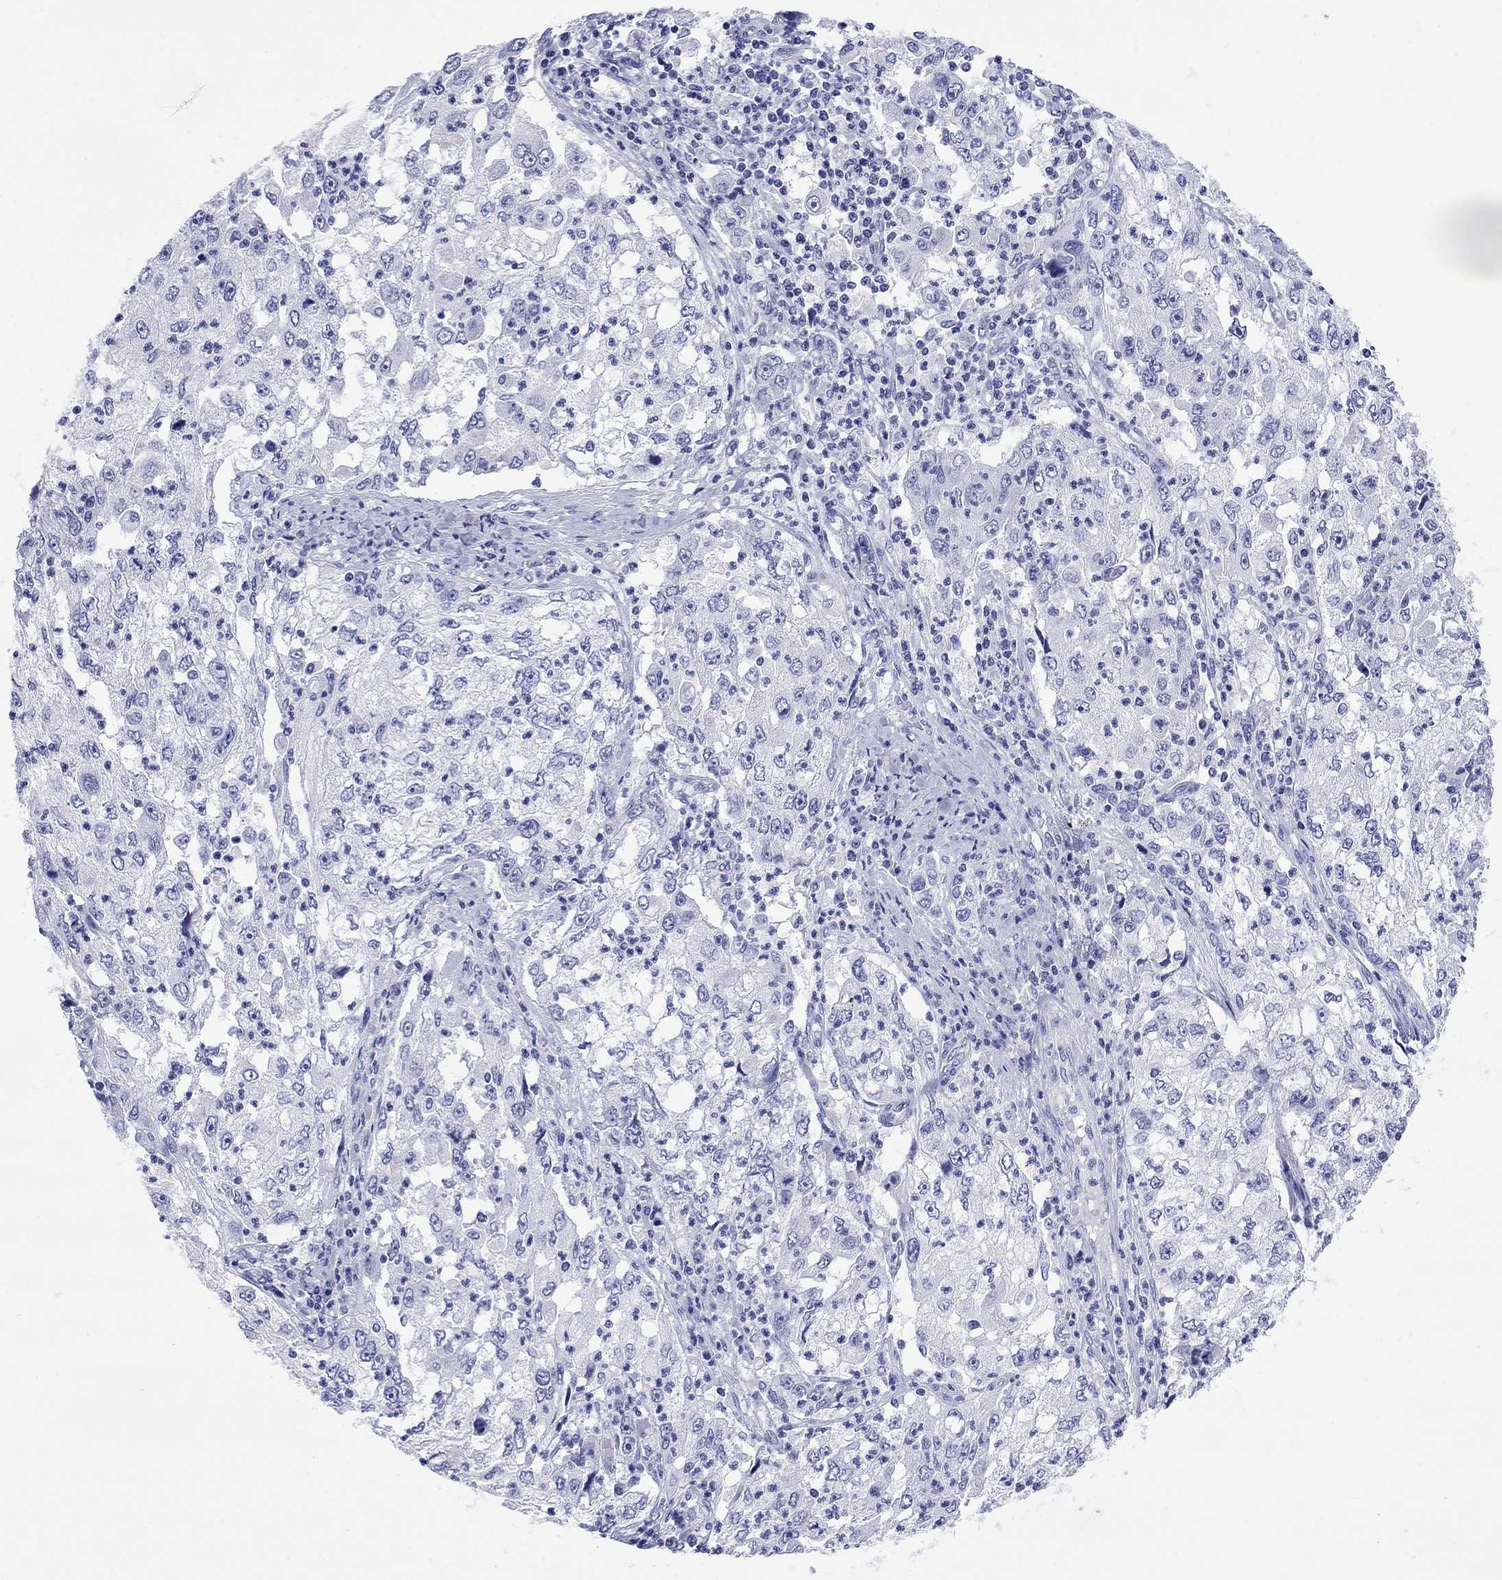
{"staining": {"intensity": "negative", "quantity": "none", "location": "none"}, "tissue": "cervical cancer", "cell_type": "Tumor cells", "image_type": "cancer", "snomed": [{"axis": "morphology", "description": "Squamous cell carcinoma, NOS"}, {"axis": "topography", "description": "Cervix"}], "caption": "Histopathology image shows no significant protein expression in tumor cells of cervical squamous cell carcinoma.", "gene": "FIGLA", "patient": {"sex": "female", "age": 36}}